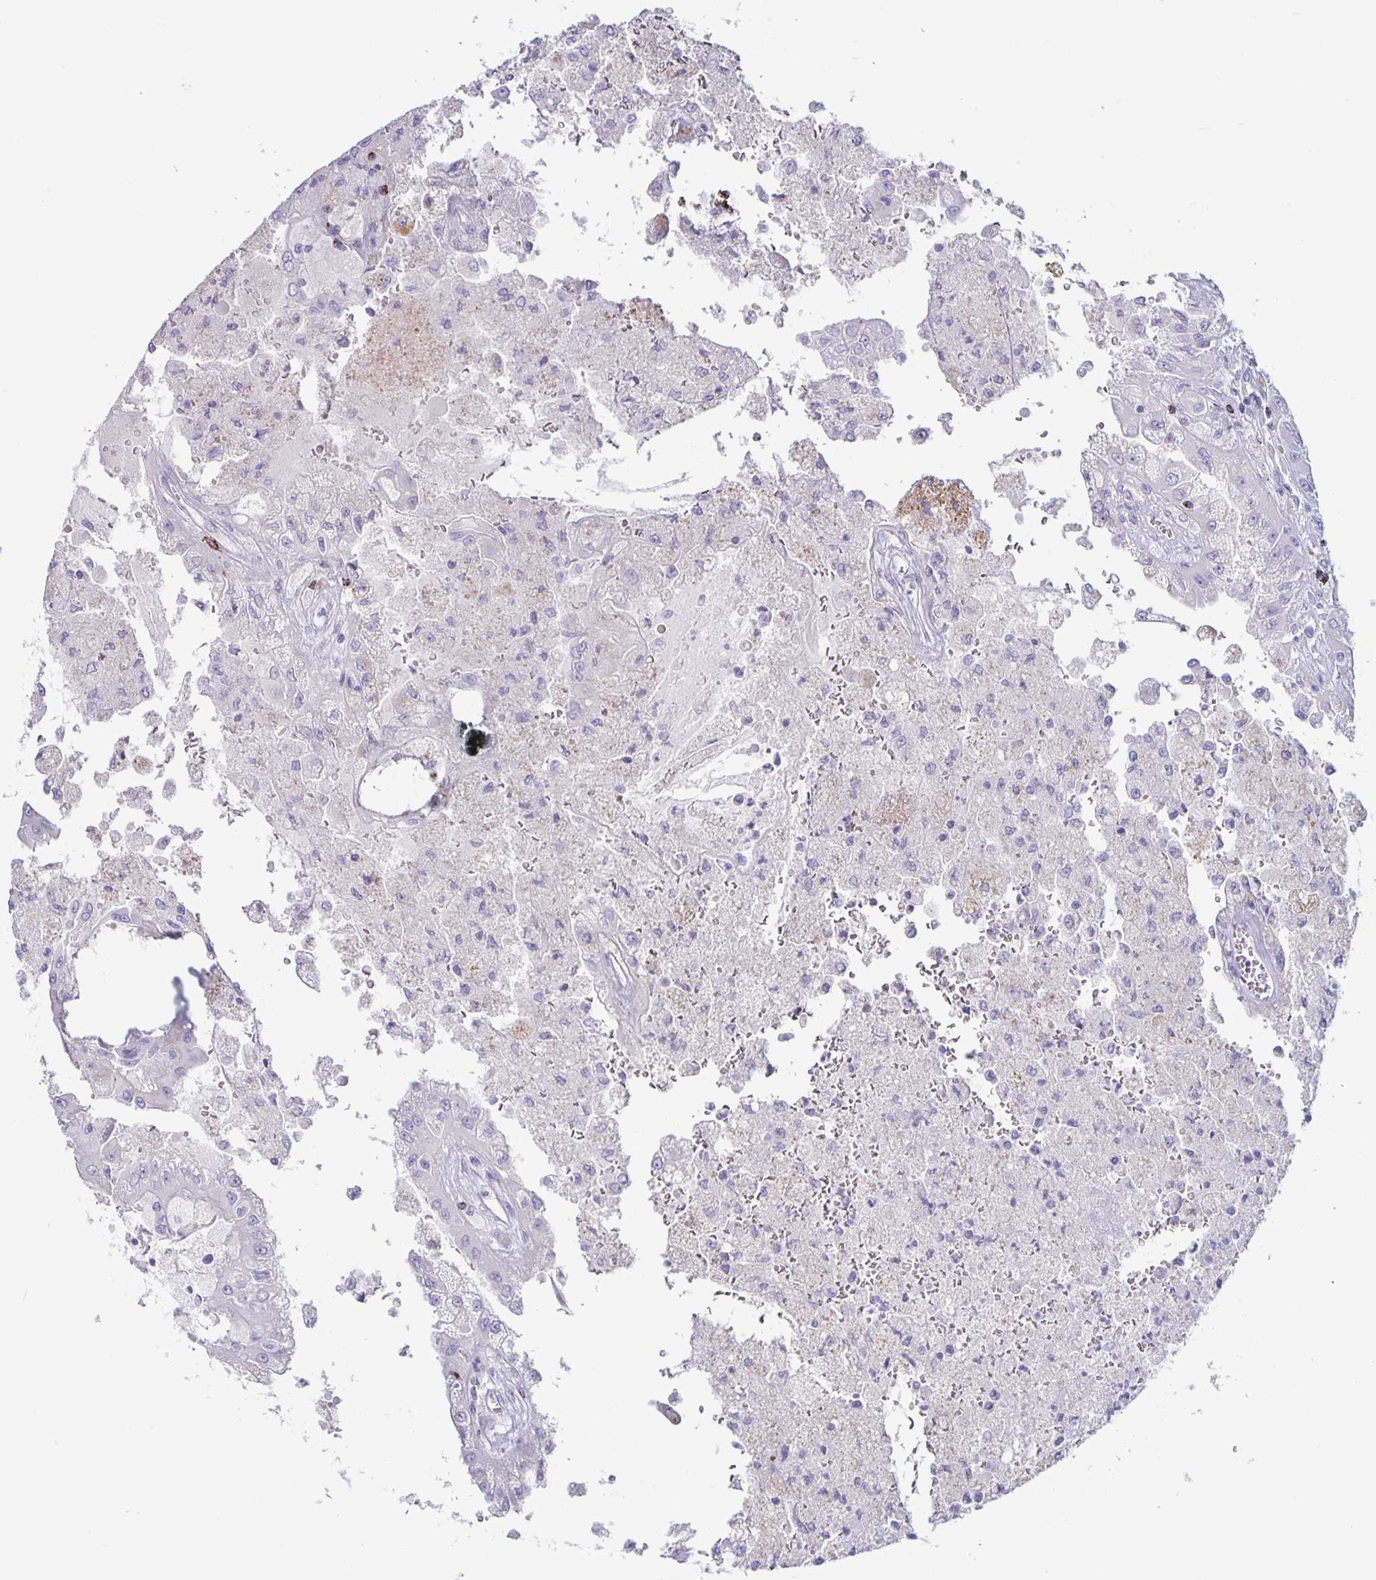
{"staining": {"intensity": "negative", "quantity": "none", "location": "none"}, "tissue": "renal cancer", "cell_type": "Tumor cells", "image_type": "cancer", "snomed": [{"axis": "morphology", "description": "Adenocarcinoma, NOS"}, {"axis": "topography", "description": "Kidney"}], "caption": "Immunohistochemistry of renal adenocarcinoma reveals no staining in tumor cells. (Brightfield microscopy of DAB (3,3'-diaminobenzidine) immunohistochemistry (IHC) at high magnification).", "gene": "GZMK", "patient": {"sex": "male", "age": 58}}